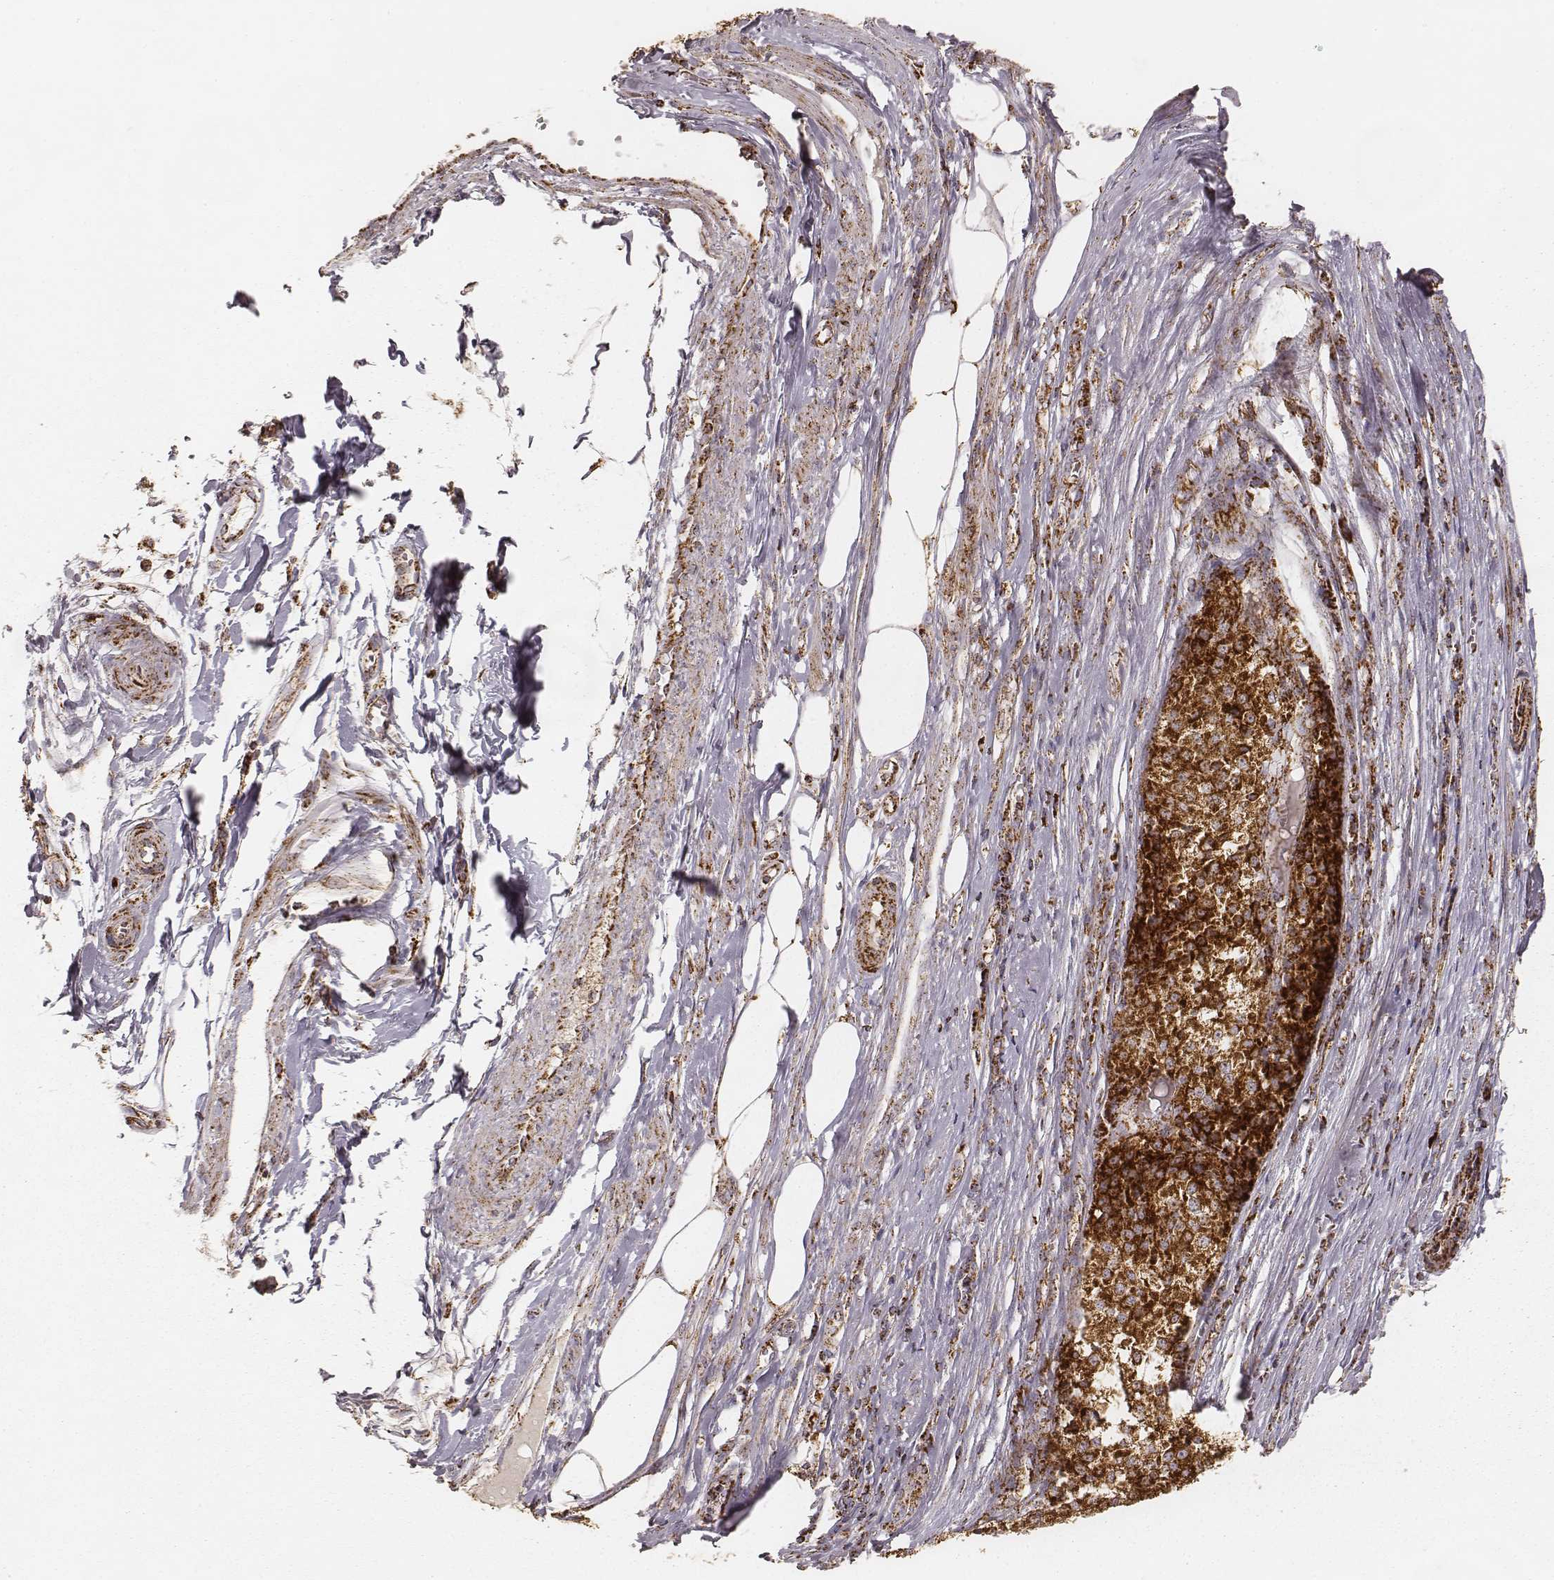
{"staining": {"intensity": "strong", "quantity": ">75%", "location": "cytoplasmic/membranous"}, "tissue": "melanoma", "cell_type": "Tumor cells", "image_type": "cancer", "snomed": [{"axis": "morphology", "description": "Malignant melanoma, Metastatic site"}, {"axis": "topography", "description": "Lymph node"}], "caption": "Immunohistochemistry (IHC) of melanoma demonstrates high levels of strong cytoplasmic/membranous staining in about >75% of tumor cells.", "gene": "CS", "patient": {"sex": "female", "age": 64}}